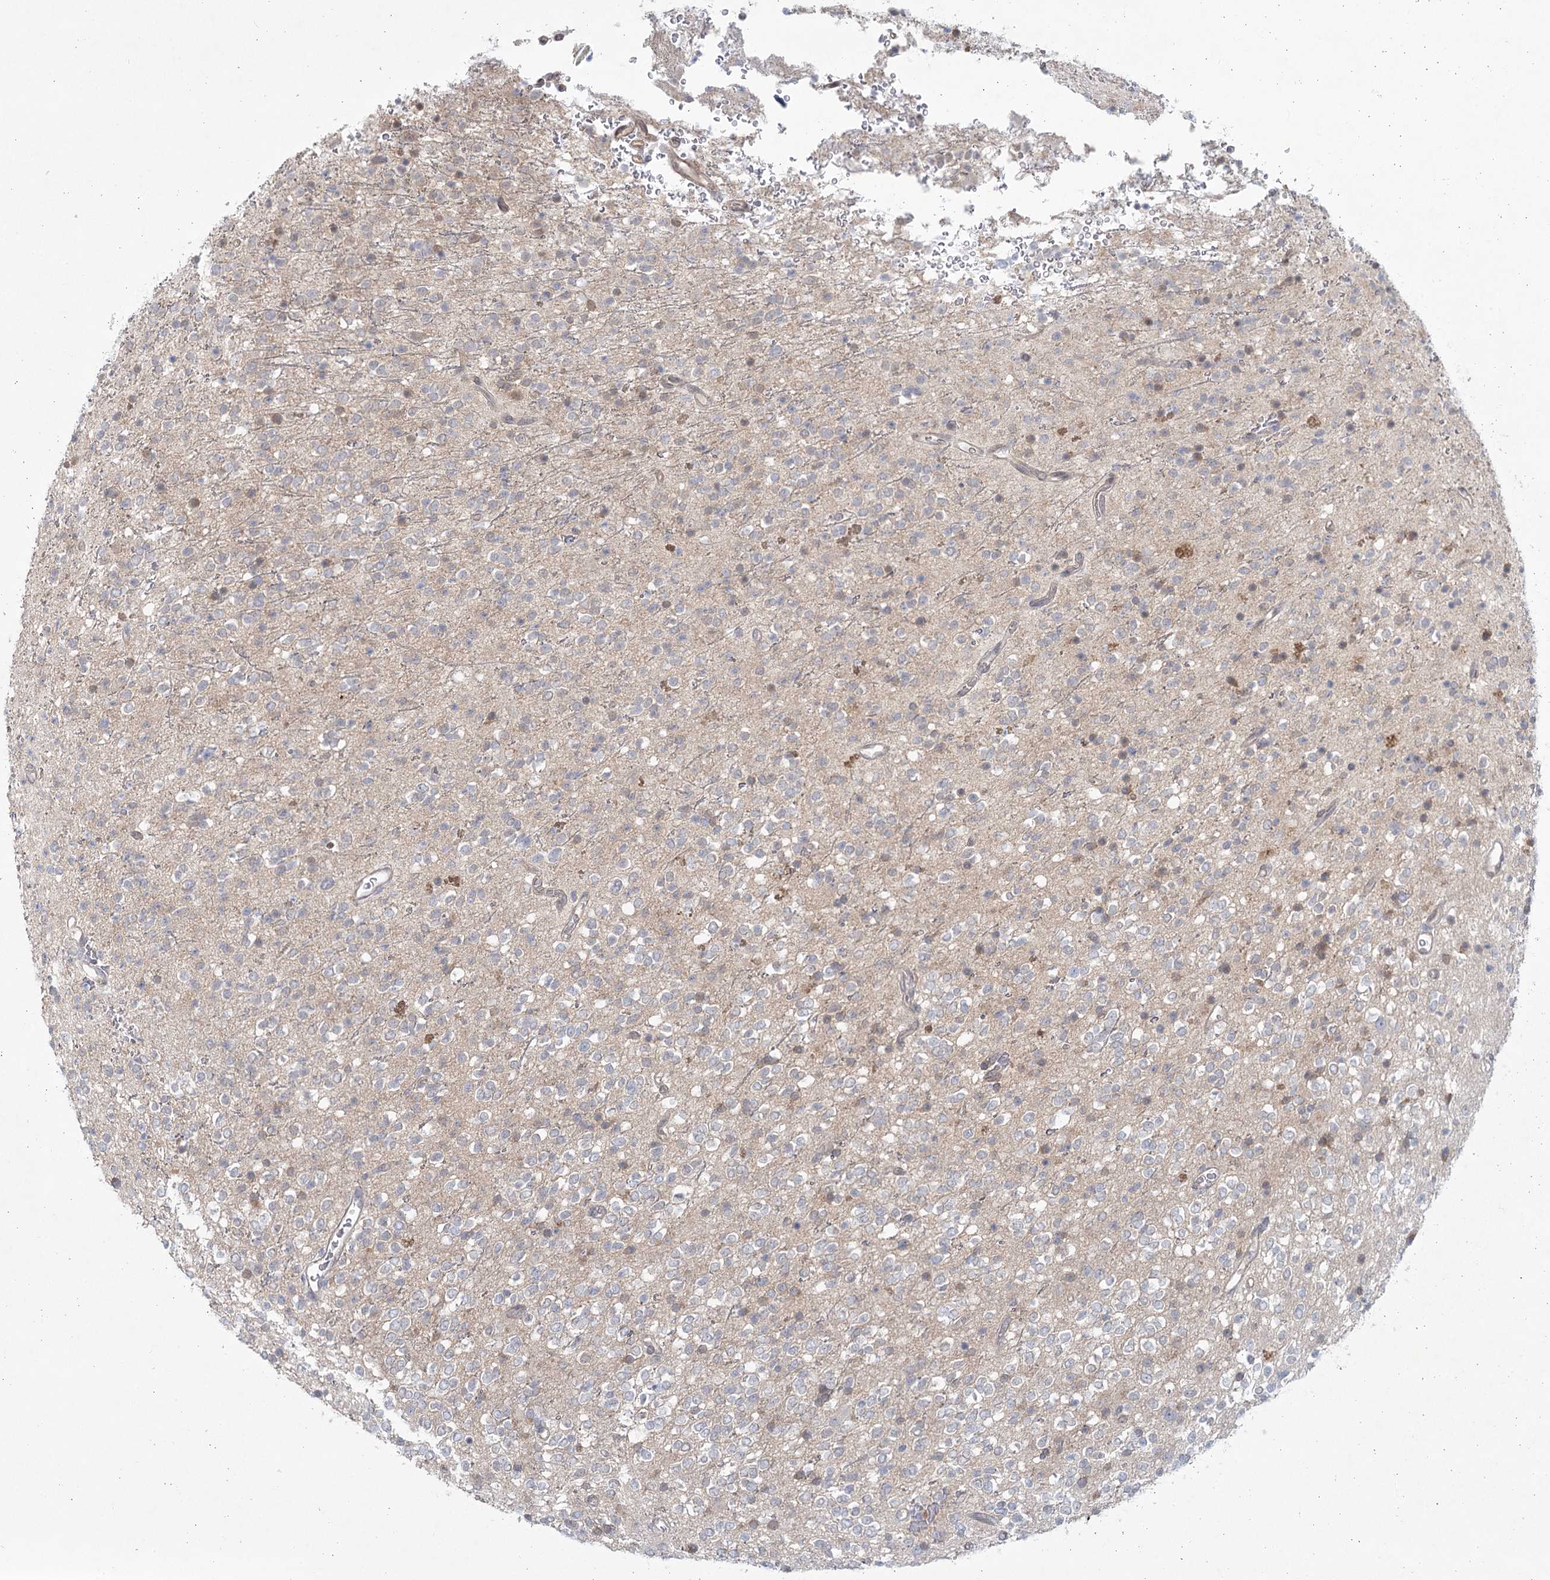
{"staining": {"intensity": "negative", "quantity": "none", "location": "none"}, "tissue": "glioma", "cell_type": "Tumor cells", "image_type": "cancer", "snomed": [{"axis": "morphology", "description": "Glioma, malignant, High grade"}, {"axis": "topography", "description": "Brain"}], "caption": "DAB (3,3'-diaminobenzidine) immunohistochemical staining of human glioma exhibits no significant positivity in tumor cells.", "gene": "AAMDC", "patient": {"sex": "male", "age": 34}}